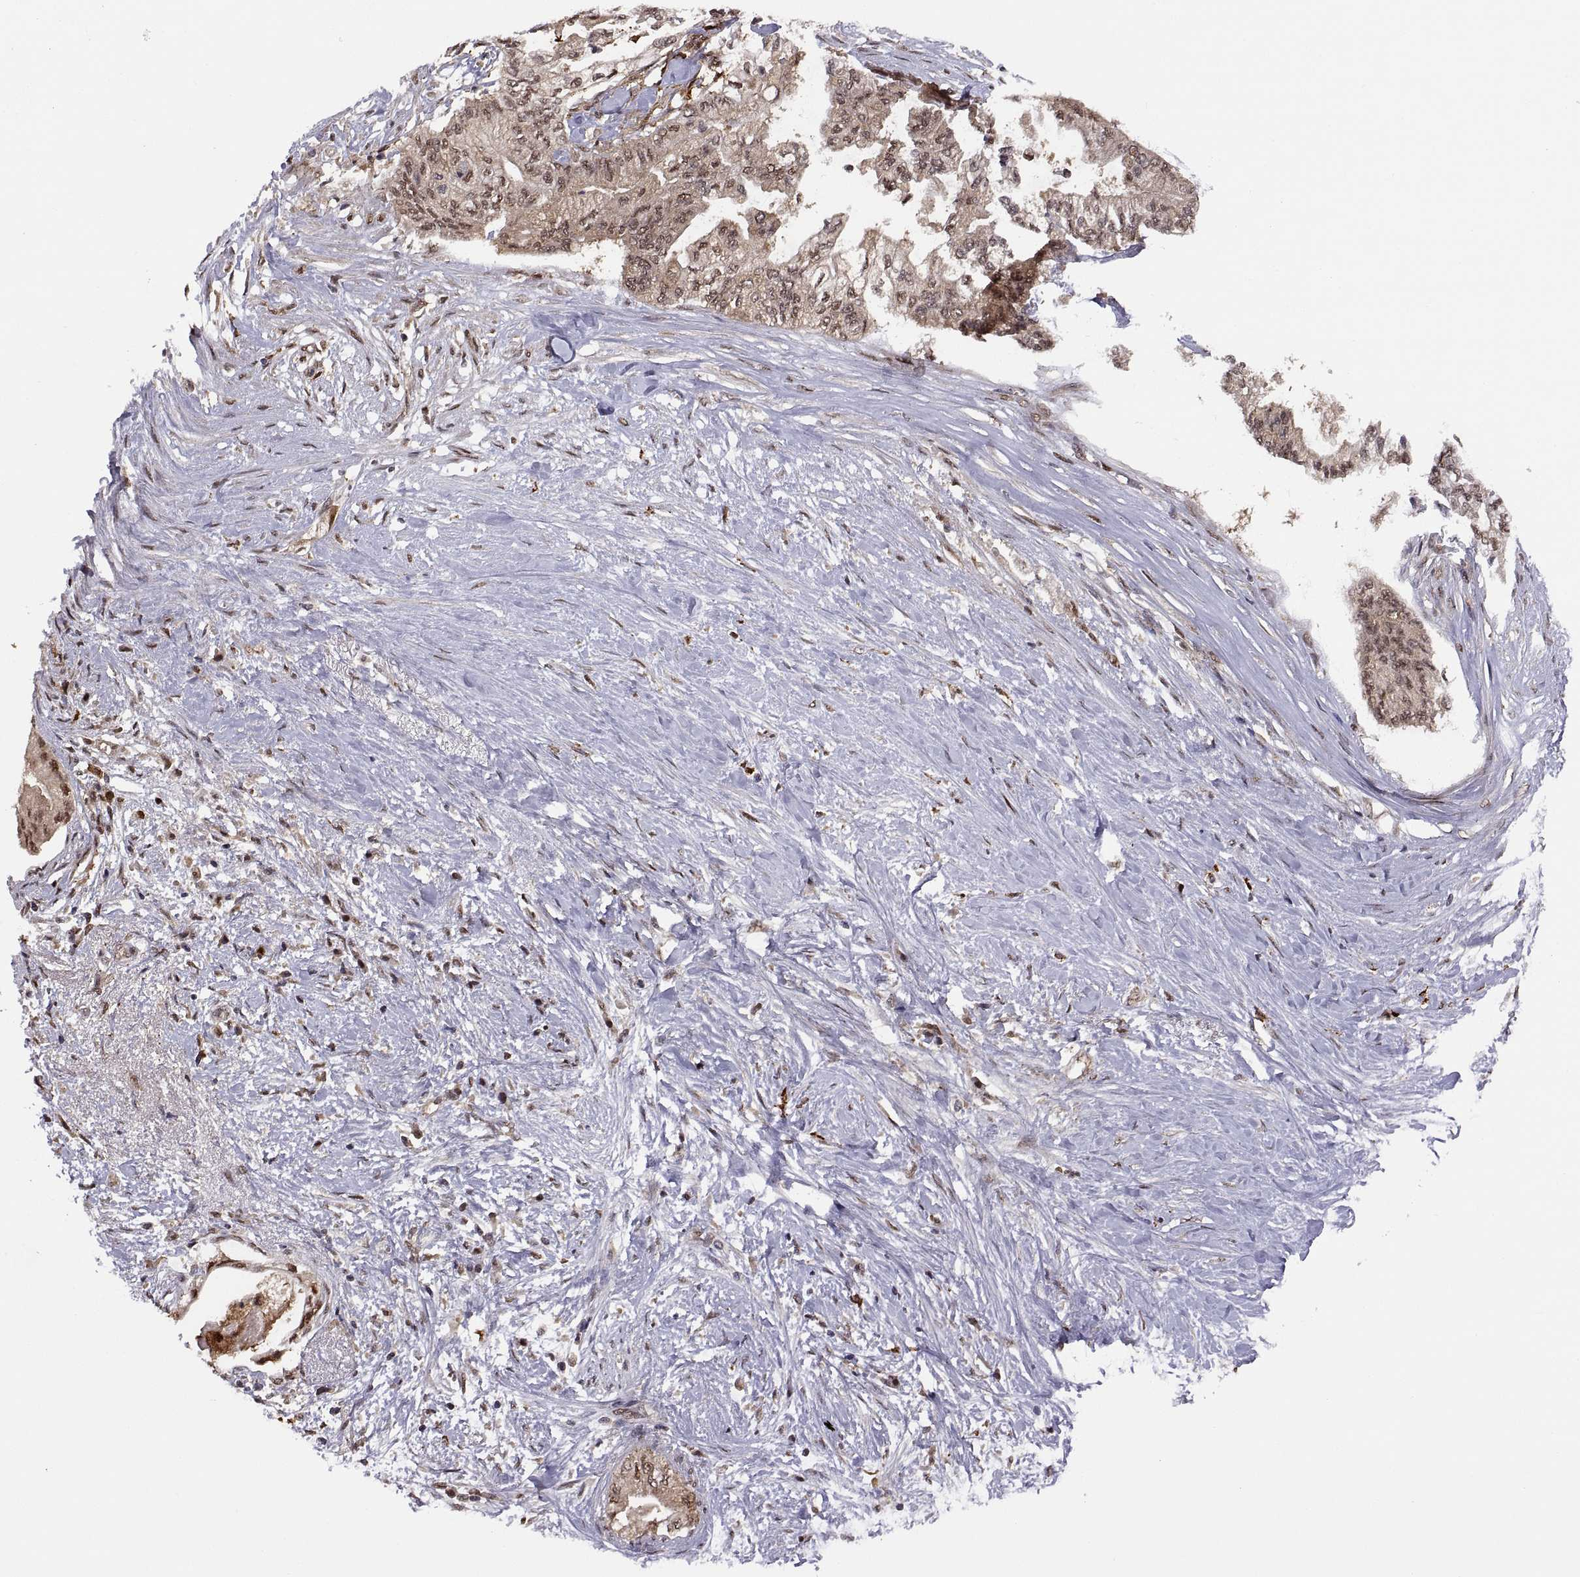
{"staining": {"intensity": "moderate", "quantity": ">75%", "location": "cytoplasmic/membranous,nuclear"}, "tissue": "pancreatic cancer", "cell_type": "Tumor cells", "image_type": "cancer", "snomed": [{"axis": "morphology", "description": "Normal tissue, NOS"}, {"axis": "morphology", "description": "Adenocarcinoma, NOS"}, {"axis": "topography", "description": "Pancreas"}, {"axis": "topography", "description": "Duodenum"}], "caption": "A high-resolution histopathology image shows IHC staining of adenocarcinoma (pancreatic), which shows moderate cytoplasmic/membranous and nuclear positivity in about >75% of tumor cells.", "gene": "PSMC2", "patient": {"sex": "female", "age": 60}}